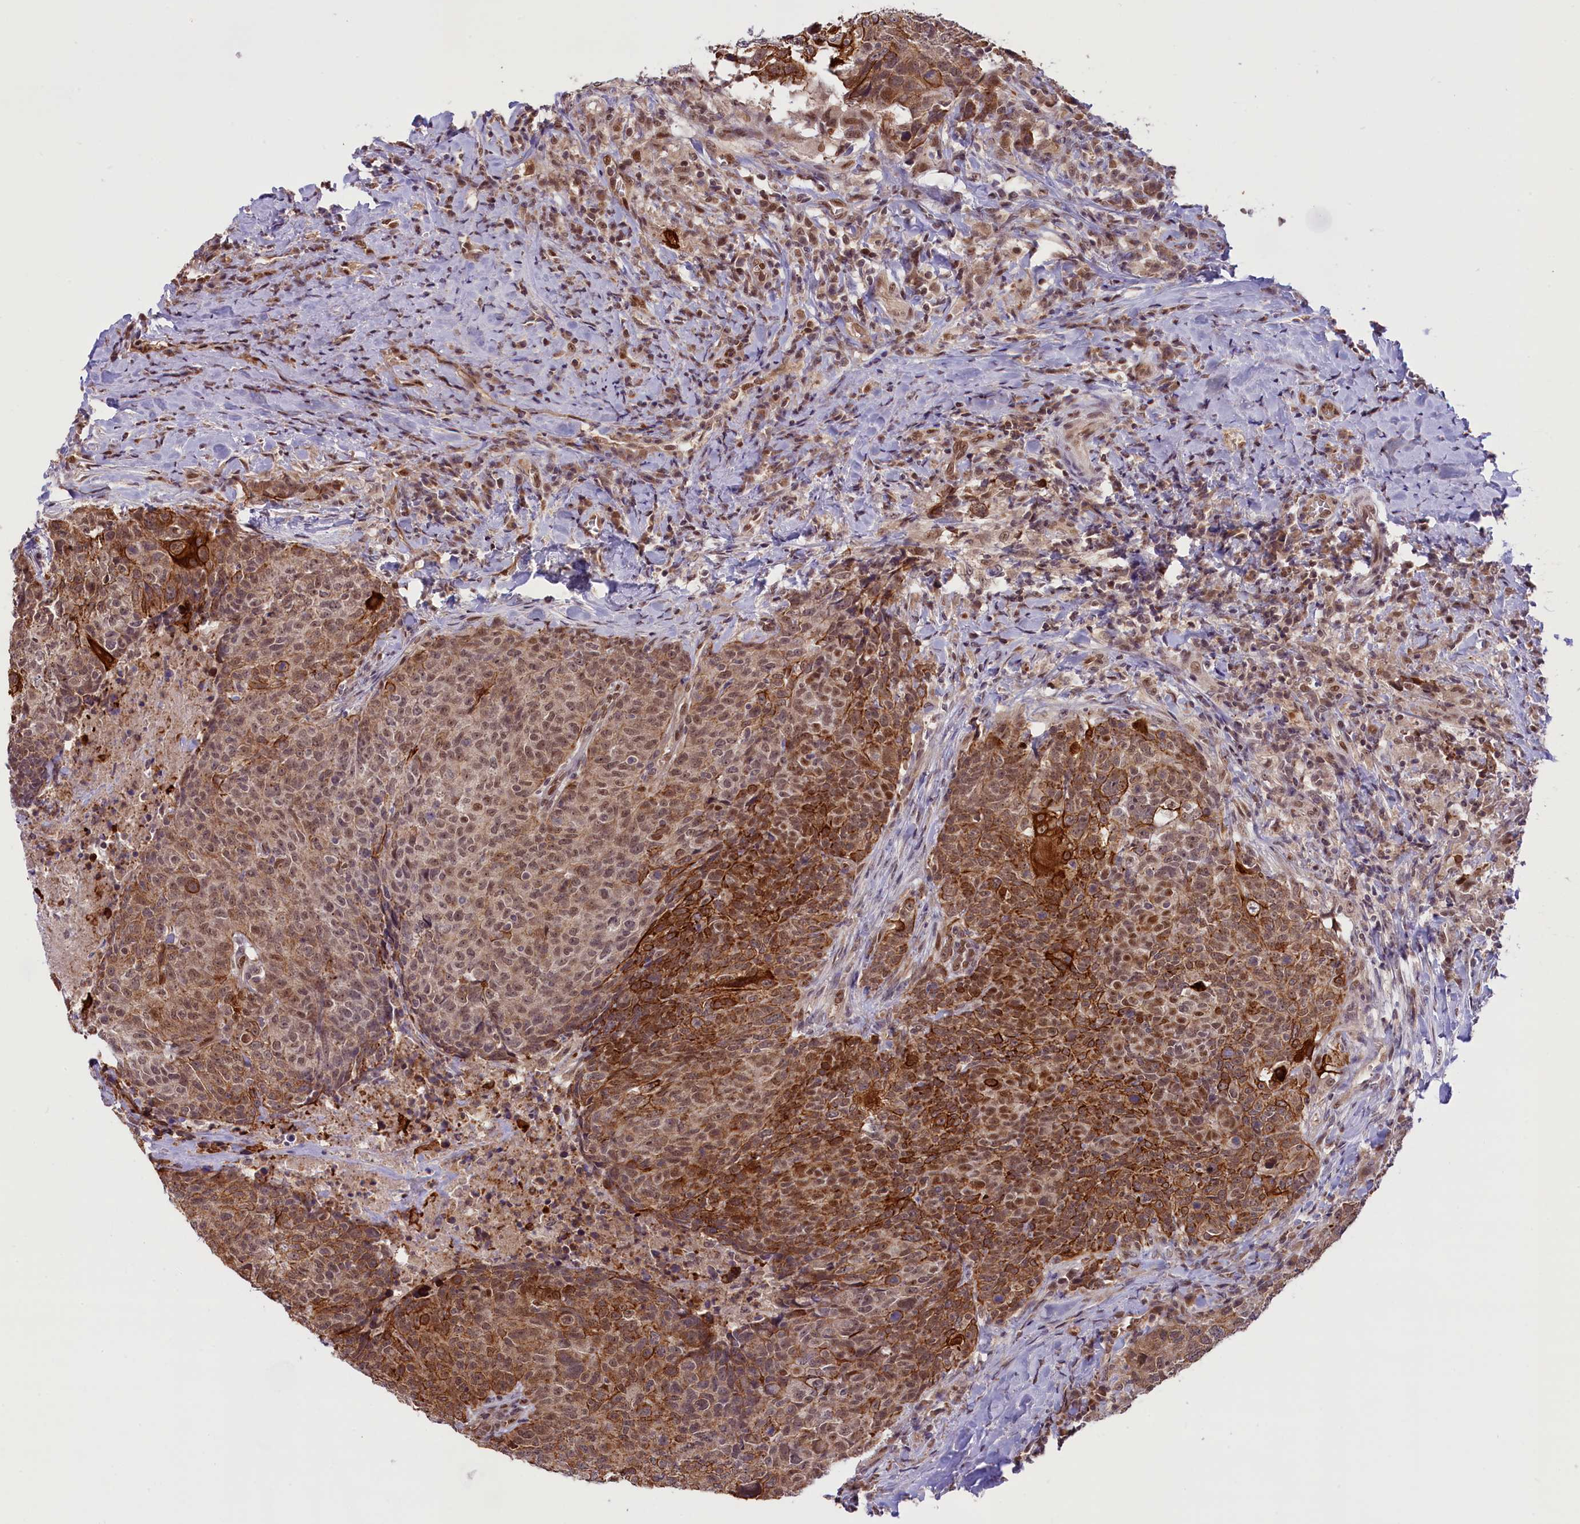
{"staining": {"intensity": "moderate", "quantity": ">75%", "location": "cytoplasmic/membranous,nuclear"}, "tissue": "head and neck cancer", "cell_type": "Tumor cells", "image_type": "cancer", "snomed": [{"axis": "morphology", "description": "Squamous cell carcinoma, NOS"}, {"axis": "topography", "description": "Head-Neck"}], "caption": "A high-resolution photomicrograph shows IHC staining of head and neck cancer (squamous cell carcinoma), which exhibits moderate cytoplasmic/membranous and nuclear positivity in approximately >75% of tumor cells. (DAB IHC with brightfield microscopy, high magnification).", "gene": "CARD8", "patient": {"sex": "male", "age": 66}}